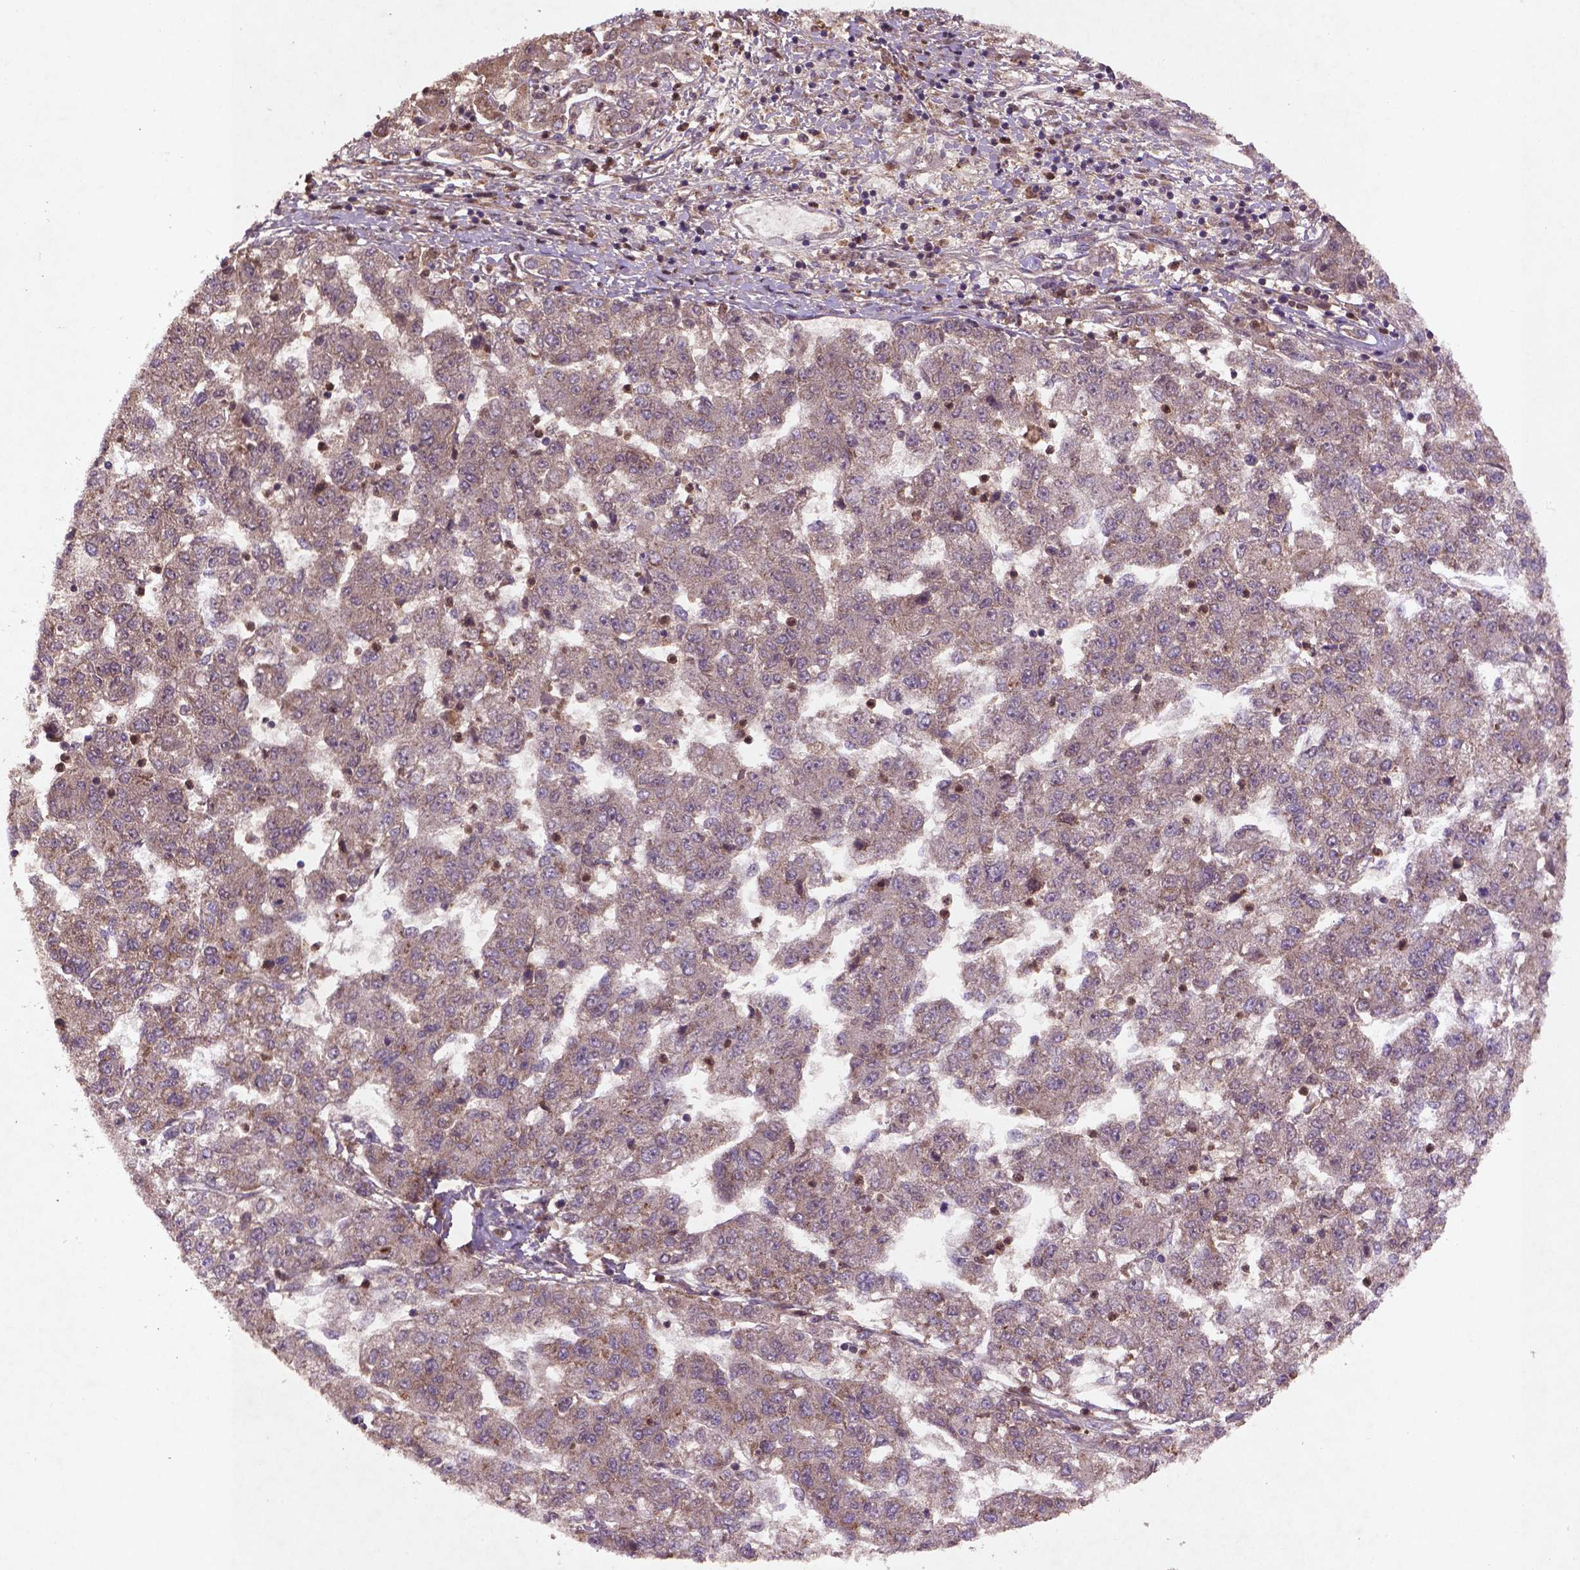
{"staining": {"intensity": "weak", "quantity": "25%-75%", "location": "cytoplasmic/membranous"}, "tissue": "liver cancer", "cell_type": "Tumor cells", "image_type": "cancer", "snomed": [{"axis": "morphology", "description": "Carcinoma, Hepatocellular, NOS"}, {"axis": "topography", "description": "Liver"}], "caption": "Immunohistochemical staining of liver cancer exhibits weak cytoplasmic/membranous protein positivity in about 25%-75% of tumor cells.", "gene": "NIPAL2", "patient": {"sex": "male", "age": 56}}